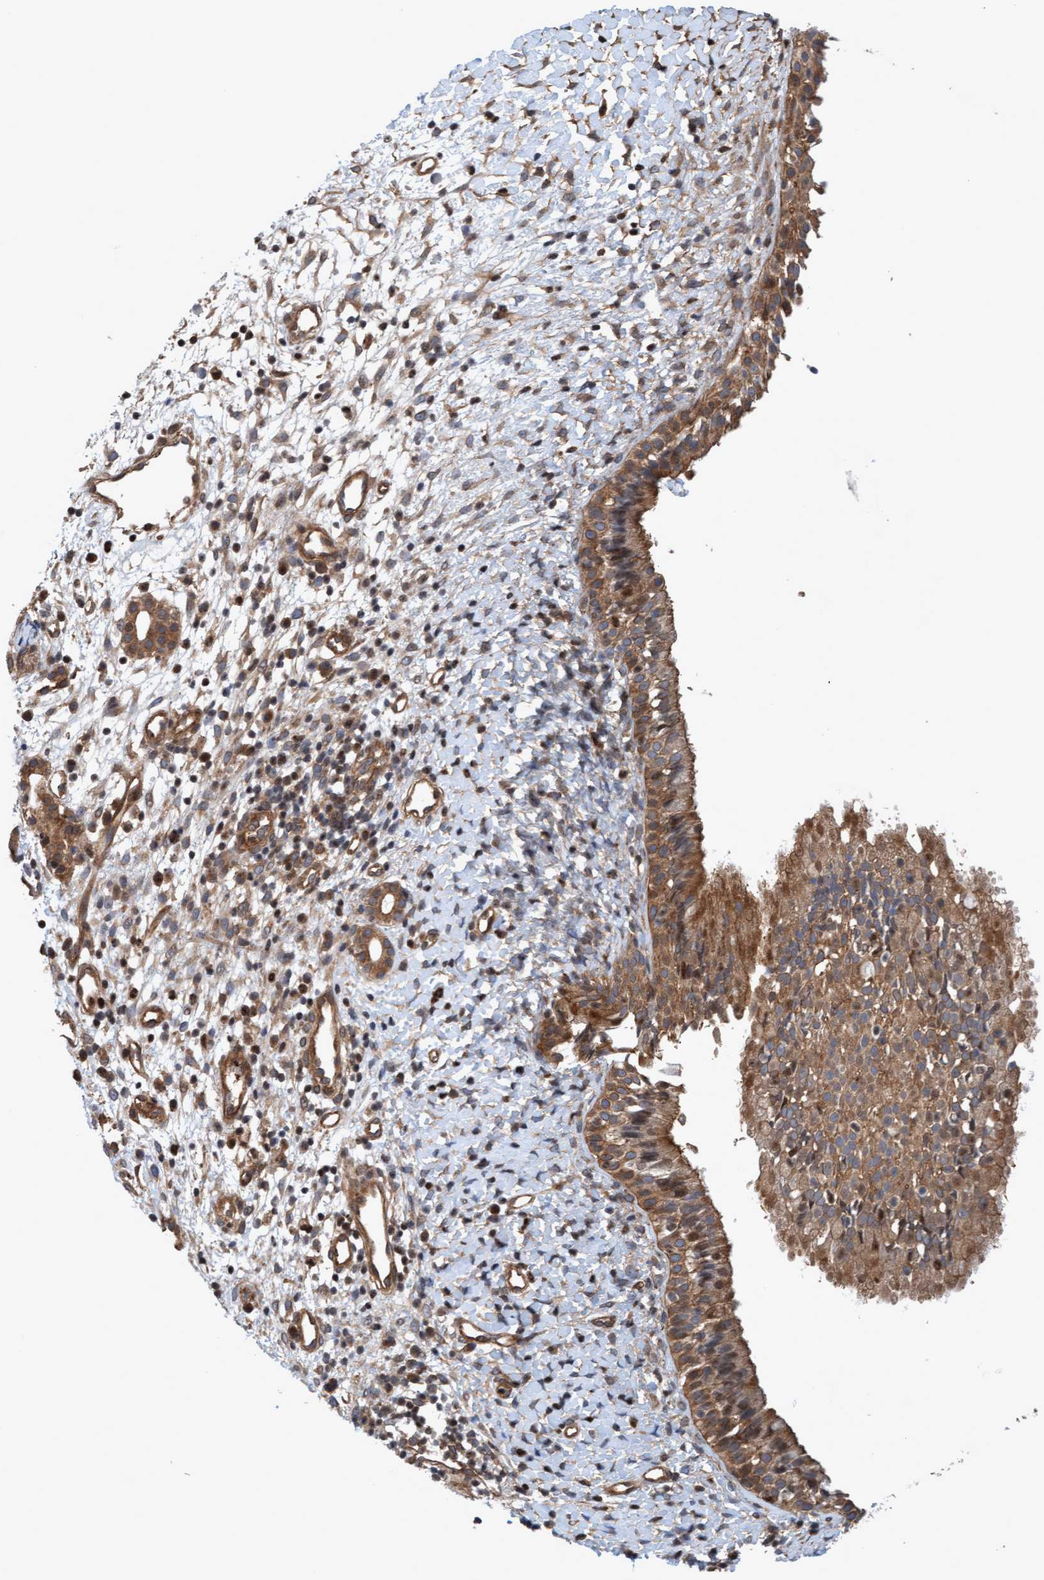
{"staining": {"intensity": "moderate", "quantity": ">75%", "location": "cytoplasmic/membranous"}, "tissue": "nasopharynx", "cell_type": "Respiratory epithelial cells", "image_type": "normal", "snomed": [{"axis": "morphology", "description": "Normal tissue, NOS"}, {"axis": "topography", "description": "Nasopharynx"}], "caption": "Human nasopharynx stained with a brown dye demonstrates moderate cytoplasmic/membranous positive expression in approximately >75% of respiratory epithelial cells.", "gene": "ERAL1", "patient": {"sex": "male", "age": 22}}